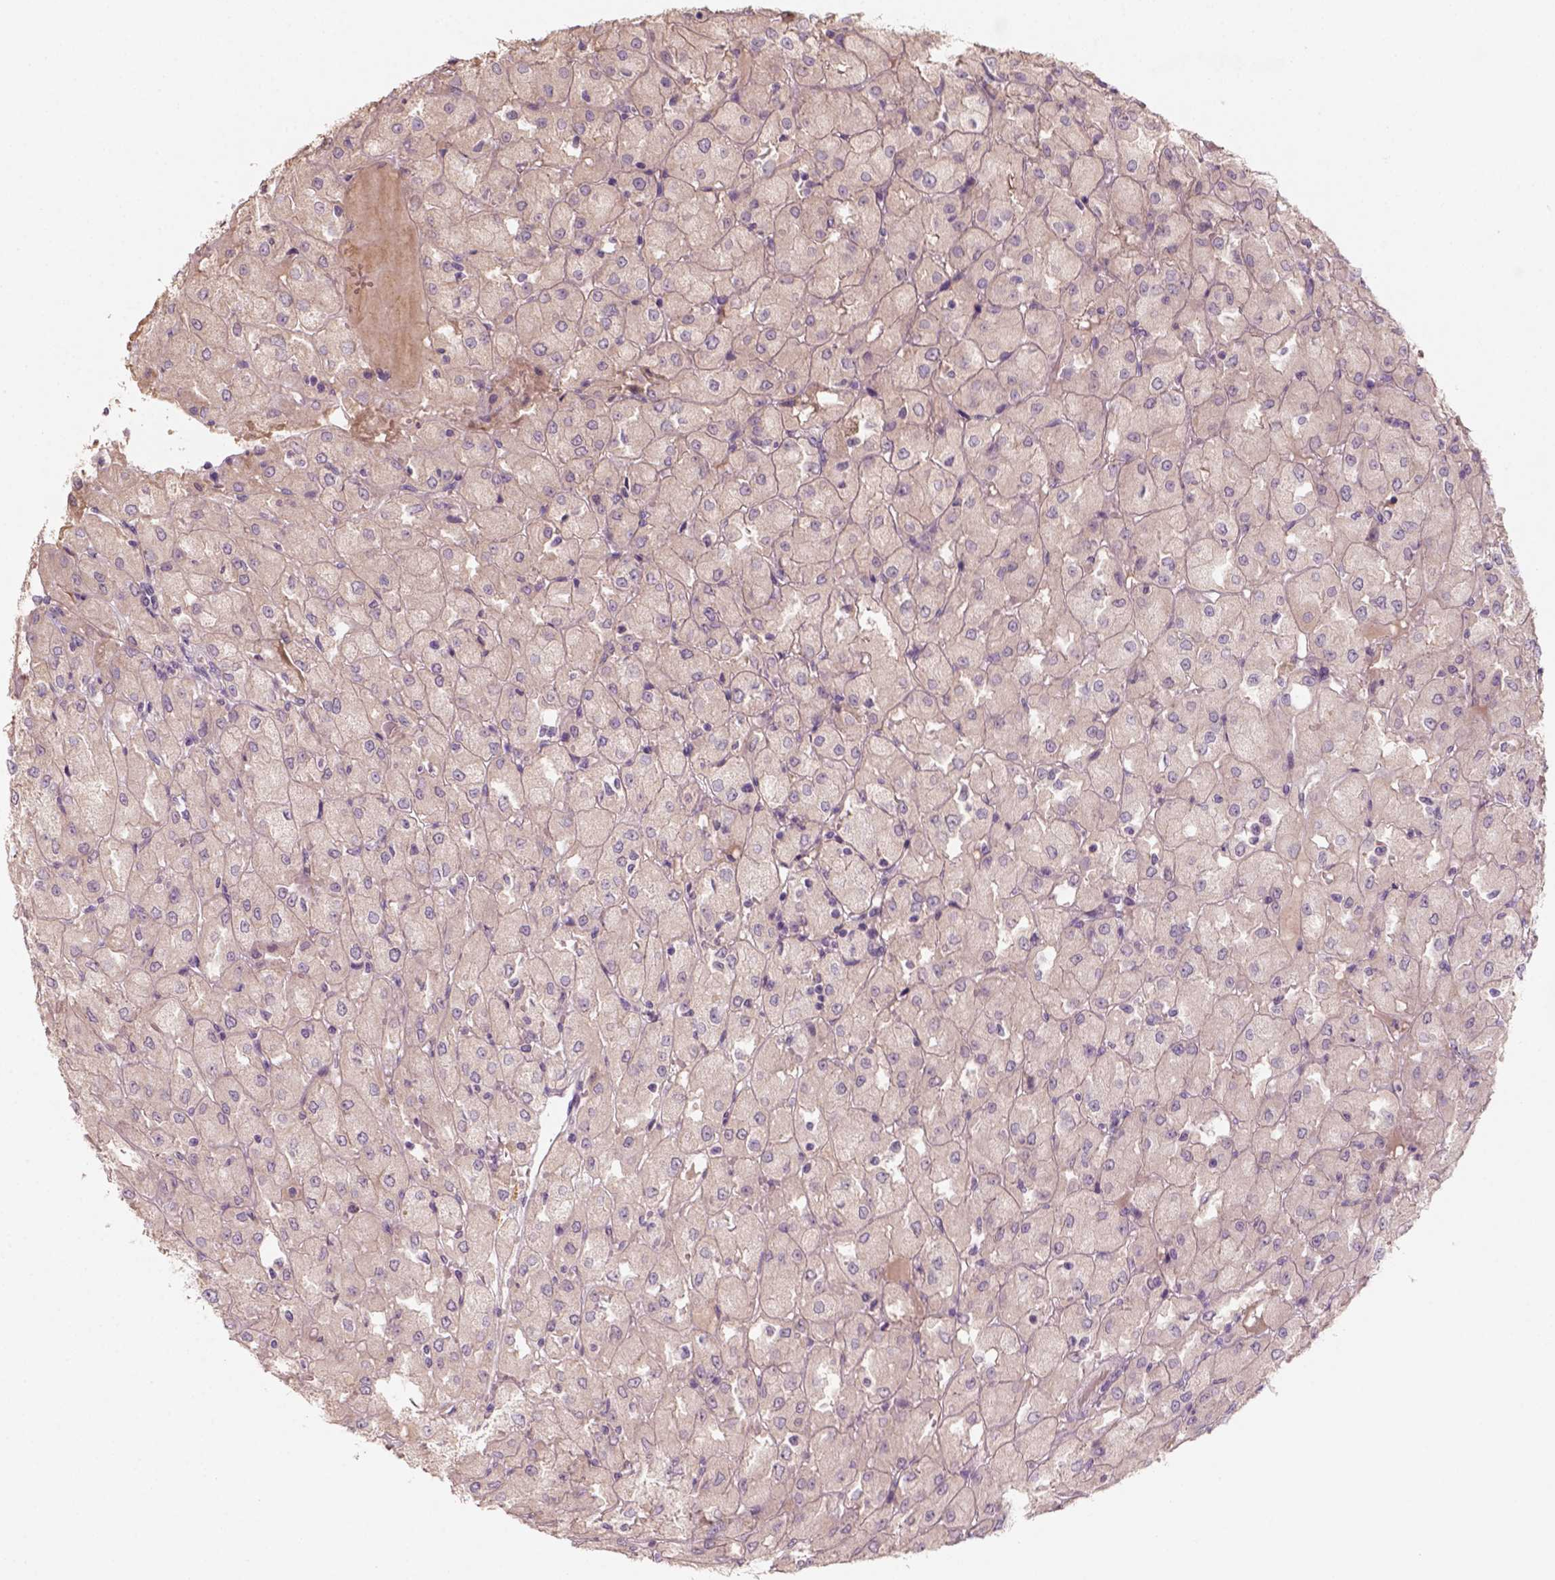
{"staining": {"intensity": "negative", "quantity": "none", "location": "none"}, "tissue": "renal cancer", "cell_type": "Tumor cells", "image_type": "cancer", "snomed": [{"axis": "morphology", "description": "Adenocarcinoma, NOS"}, {"axis": "topography", "description": "Kidney"}], "caption": "The micrograph shows no staining of tumor cells in adenocarcinoma (renal).", "gene": "AQP9", "patient": {"sex": "male", "age": 72}}